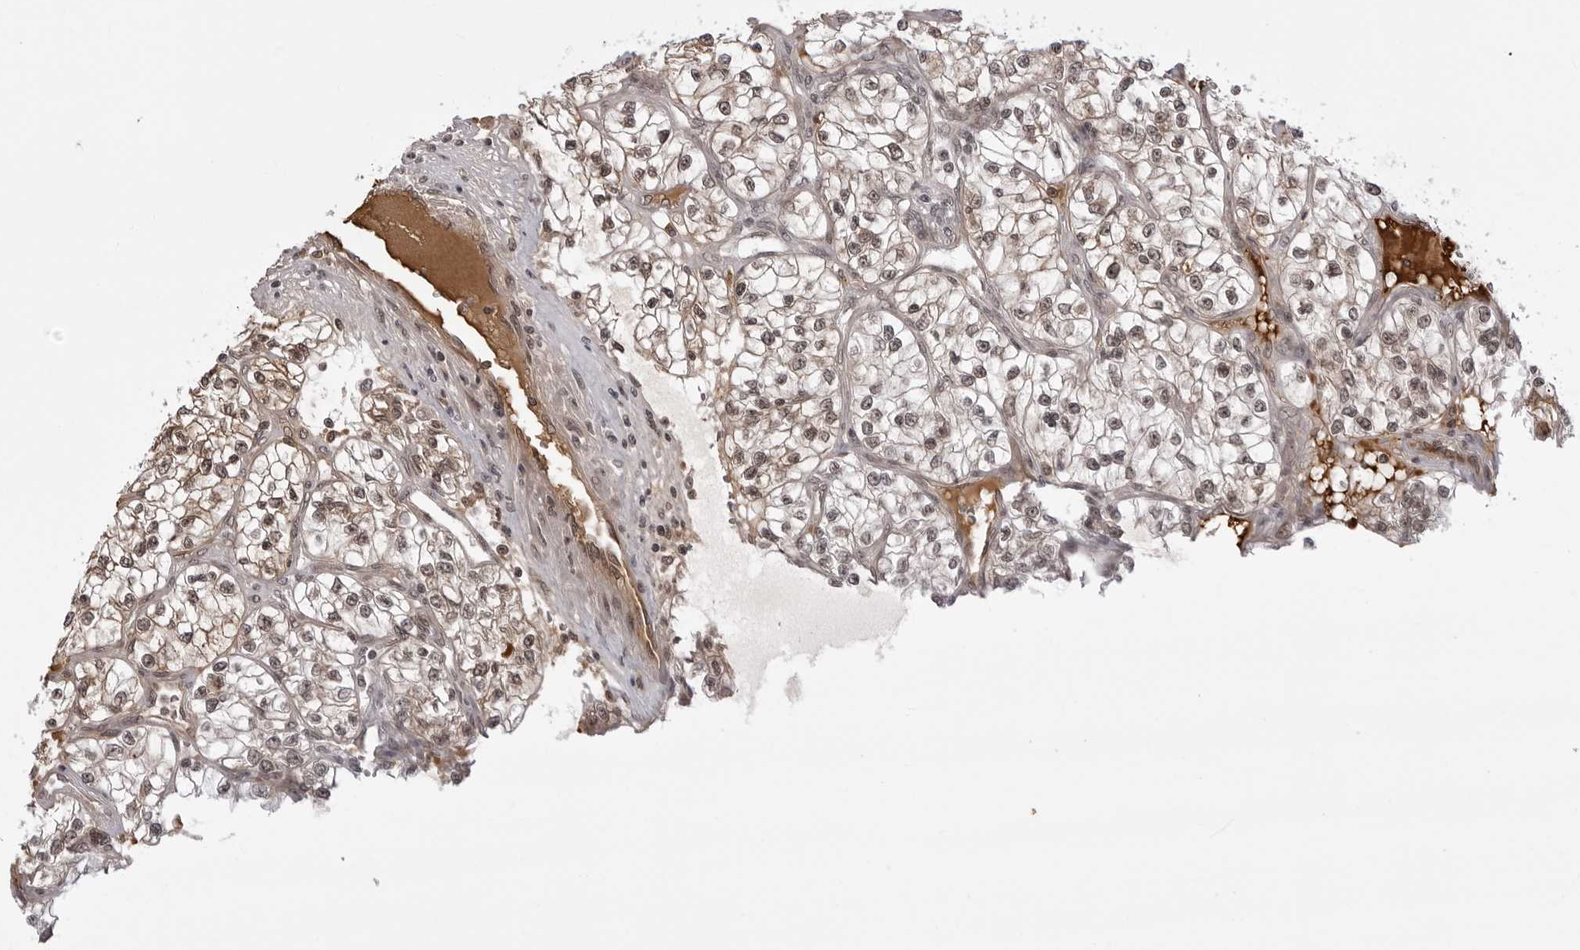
{"staining": {"intensity": "moderate", "quantity": ">75%", "location": "cytoplasmic/membranous,nuclear"}, "tissue": "renal cancer", "cell_type": "Tumor cells", "image_type": "cancer", "snomed": [{"axis": "morphology", "description": "Adenocarcinoma, NOS"}, {"axis": "topography", "description": "Kidney"}], "caption": "Protein expression analysis of adenocarcinoma (renal) displays moderate cytoplasmic/membranous and nuclear positivity in about >75% of tumor cells. (DAB IHC with brightfield microscopy, high magnification).", "gene": "PHF3", "patient": {"sex": "female", "age": 57}}